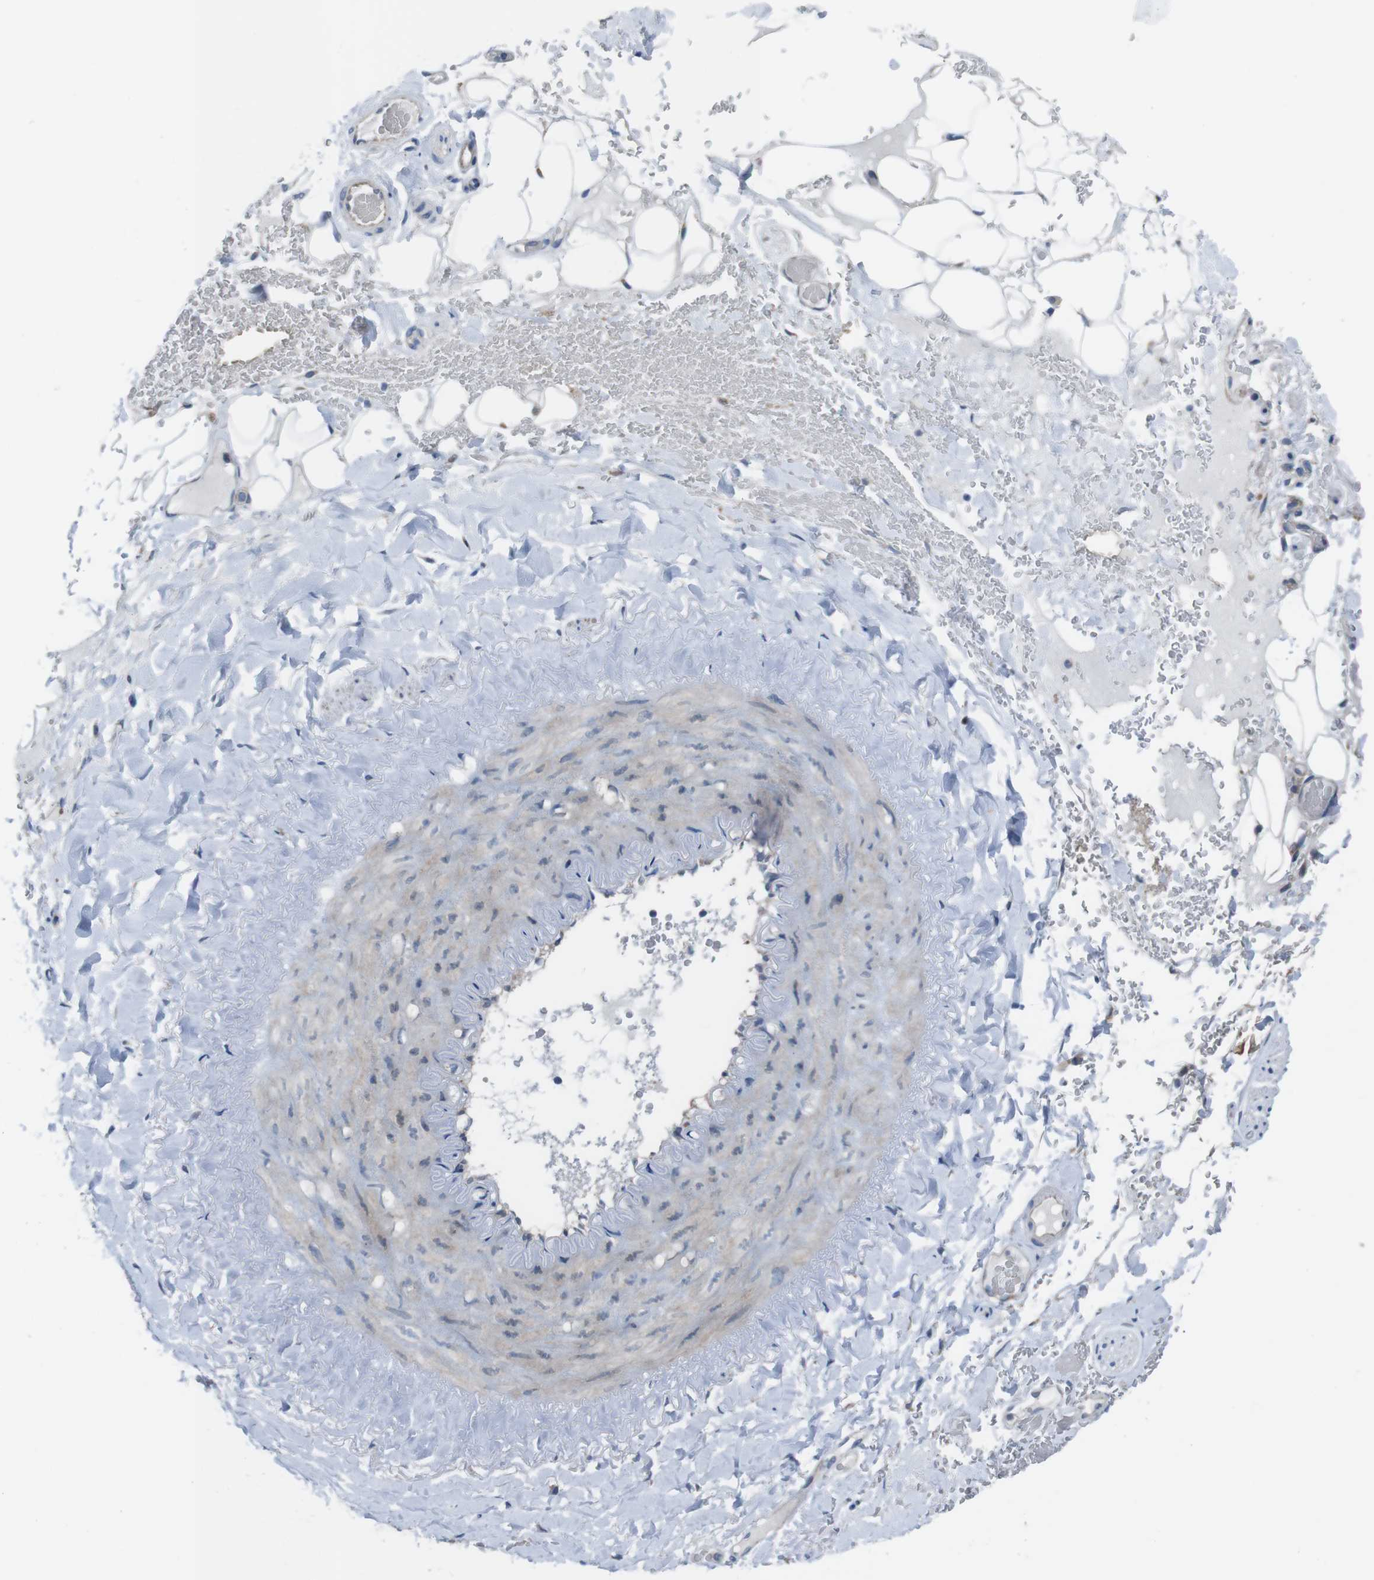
{"staining": {"intensity": "negative", "quantity": "none", "location": "none"}, "tissue": "adipose tissue", "cell_type": "Adipocytes", "image_type": "normal", "snomed": [{"axis": "morphology", "description": "Normal tissue, NOS"}, {"axis": "topography", "description": "Peripheral nerve tissue"}], "caption": "The photomicrograph demonstrates no significant expression in adipocytes of adipose tissue.", "gene": "CDH22", "patient": {"sex": "male", "age": 70}}